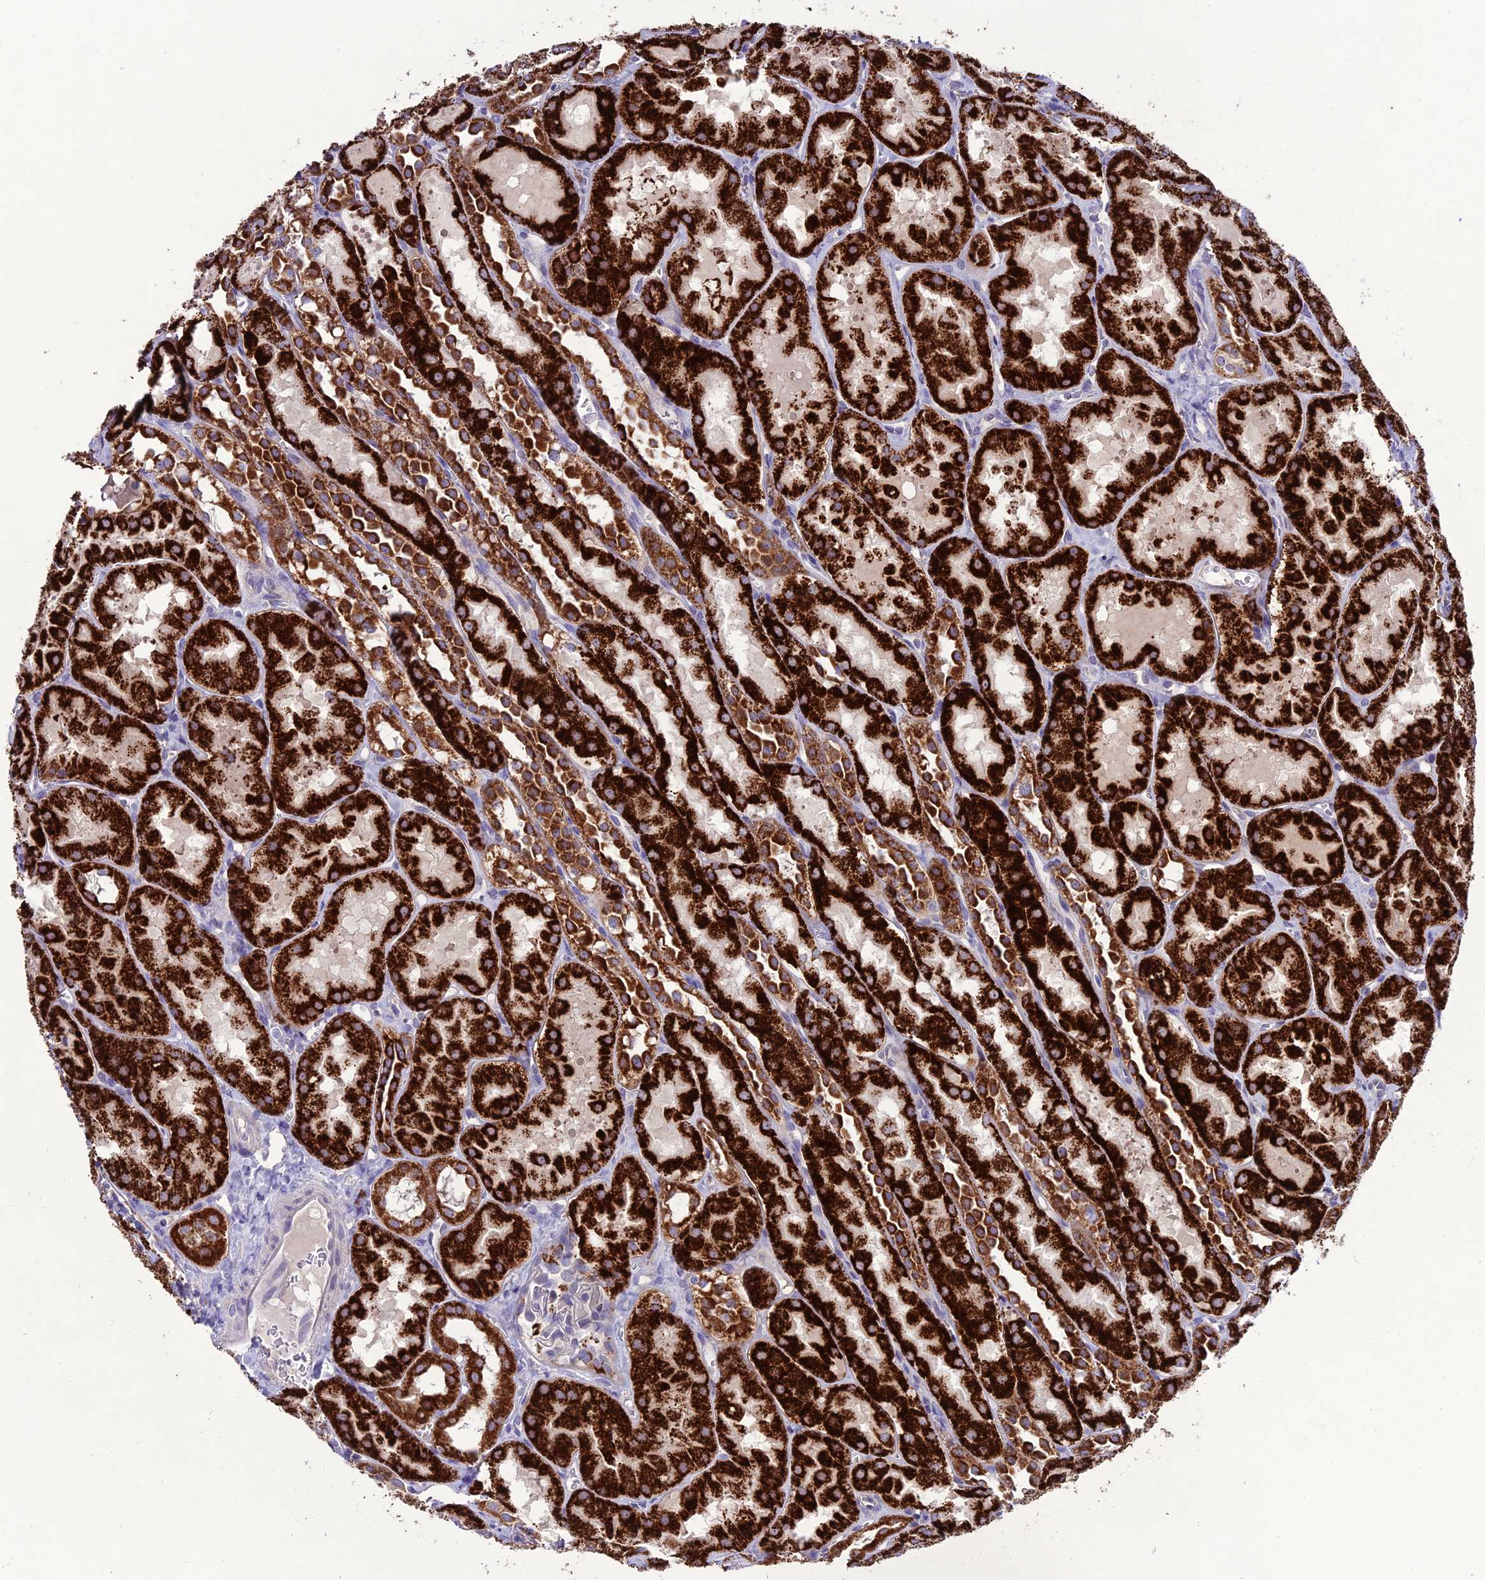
{"staining": {"intensity": "negative", "quantity": "none", "location": "none"}, "tissue": "kidney", "cell_type": "Cells in glomeruli", "image_type": "normal", "snomed": [{"axis": "morphology", "description": "Normal tissue, NOS"}, {"axis": "topography", "description": "Kidney"}, {"axis": "topography", "description": "Urinary bladder"}], "caption": "Immunohistochemistry histopathology image of benign kidney stained for a protein (brown), which exhibits no staining in cells in glomeruli.", "gene": "HOGA1", "patient": {"sex": "male", "age": 16}}